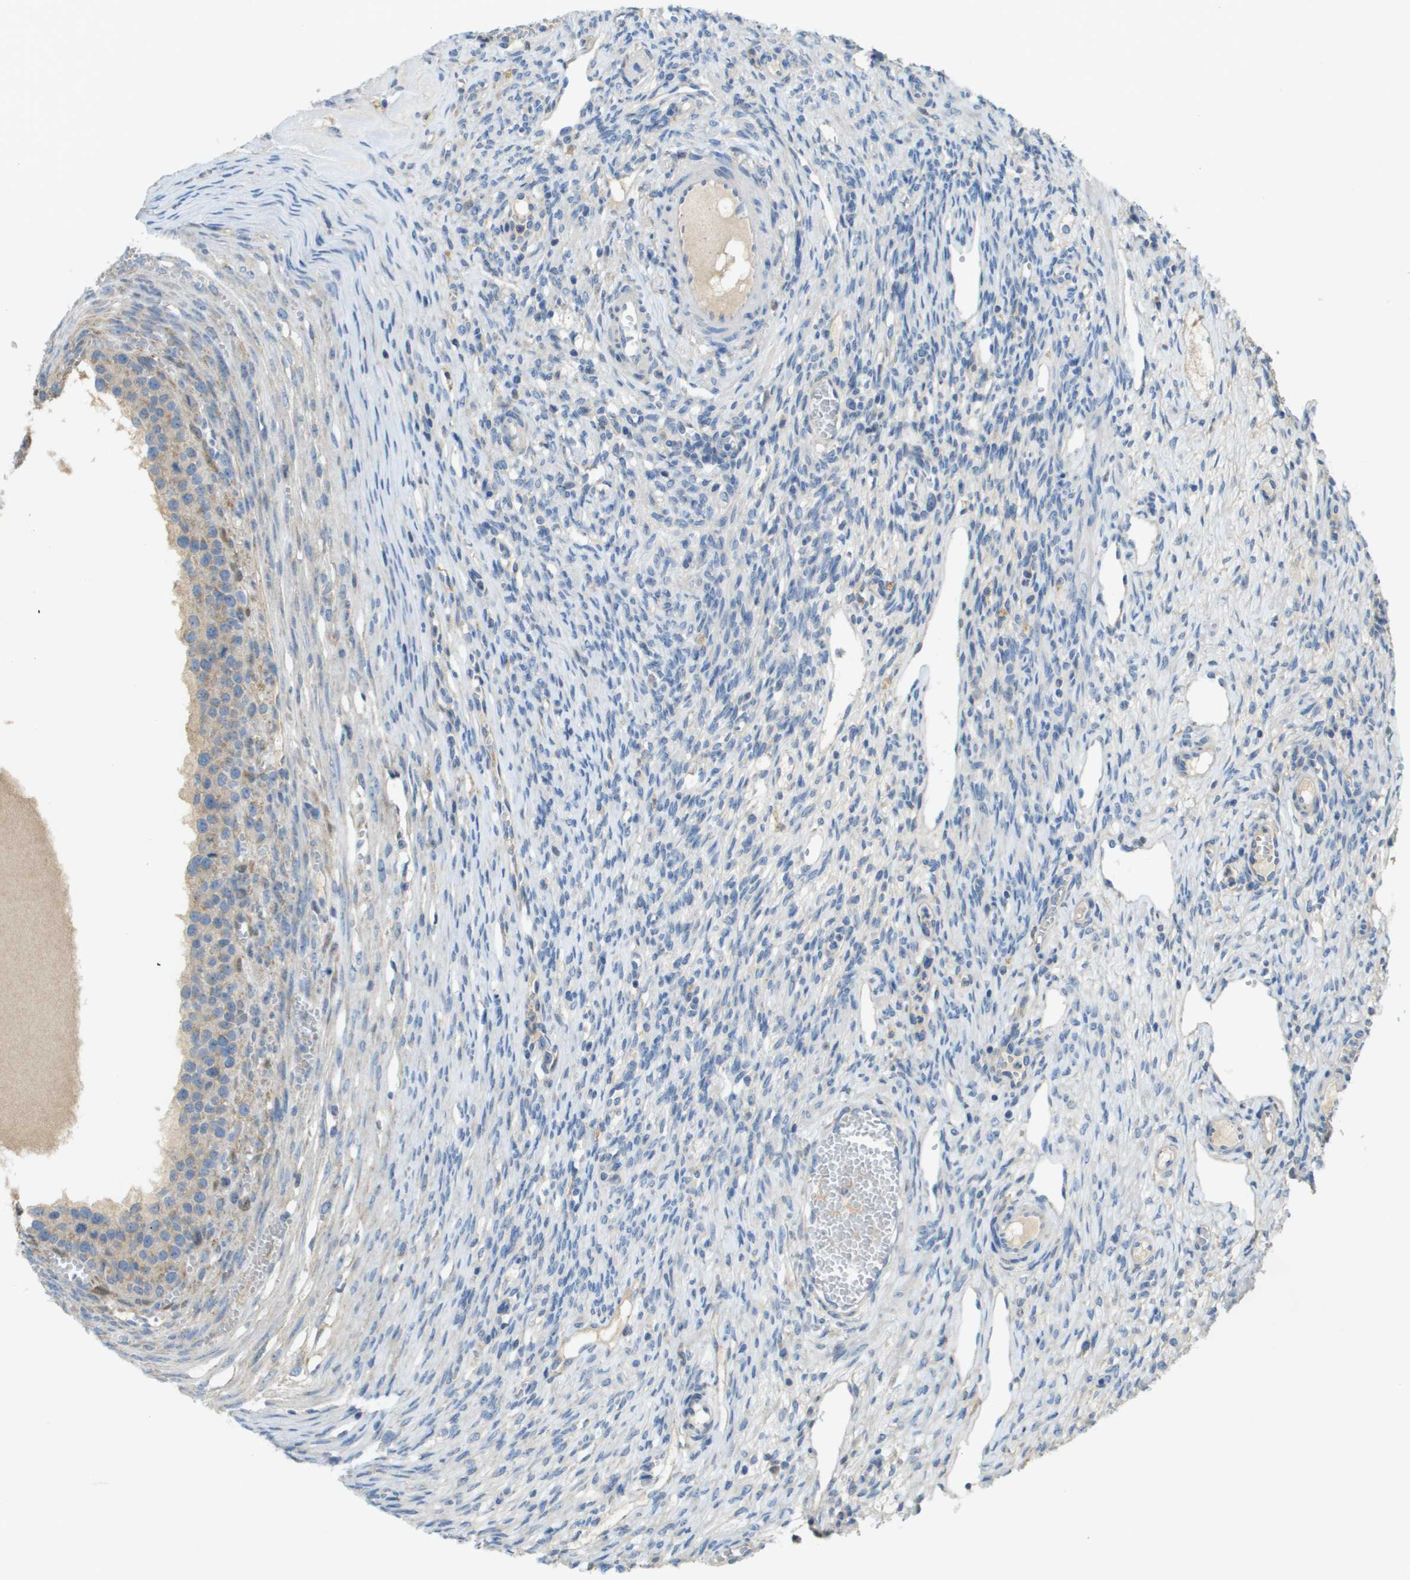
{"staining": {"intensity": "weak", "quantity": ">75%", "location": "cytoplasmic/membranous"}, "tissue": "ovary", "cell_type": "Follicle cells", "image_type": "normal", "snomed": [{"axis": "morphology", "description": "Normal tissue, NOS"}, {"axis": "topography", "description": "Ovary"}], "caption": "This micrograph reveals immunohistochemistry staining of normal human ovary, with low weak cytoplasmic/membranous expression in about >75% of follicle cells.", "gene": "CYGB", "patient": {"sex": "female", "age": 33}}